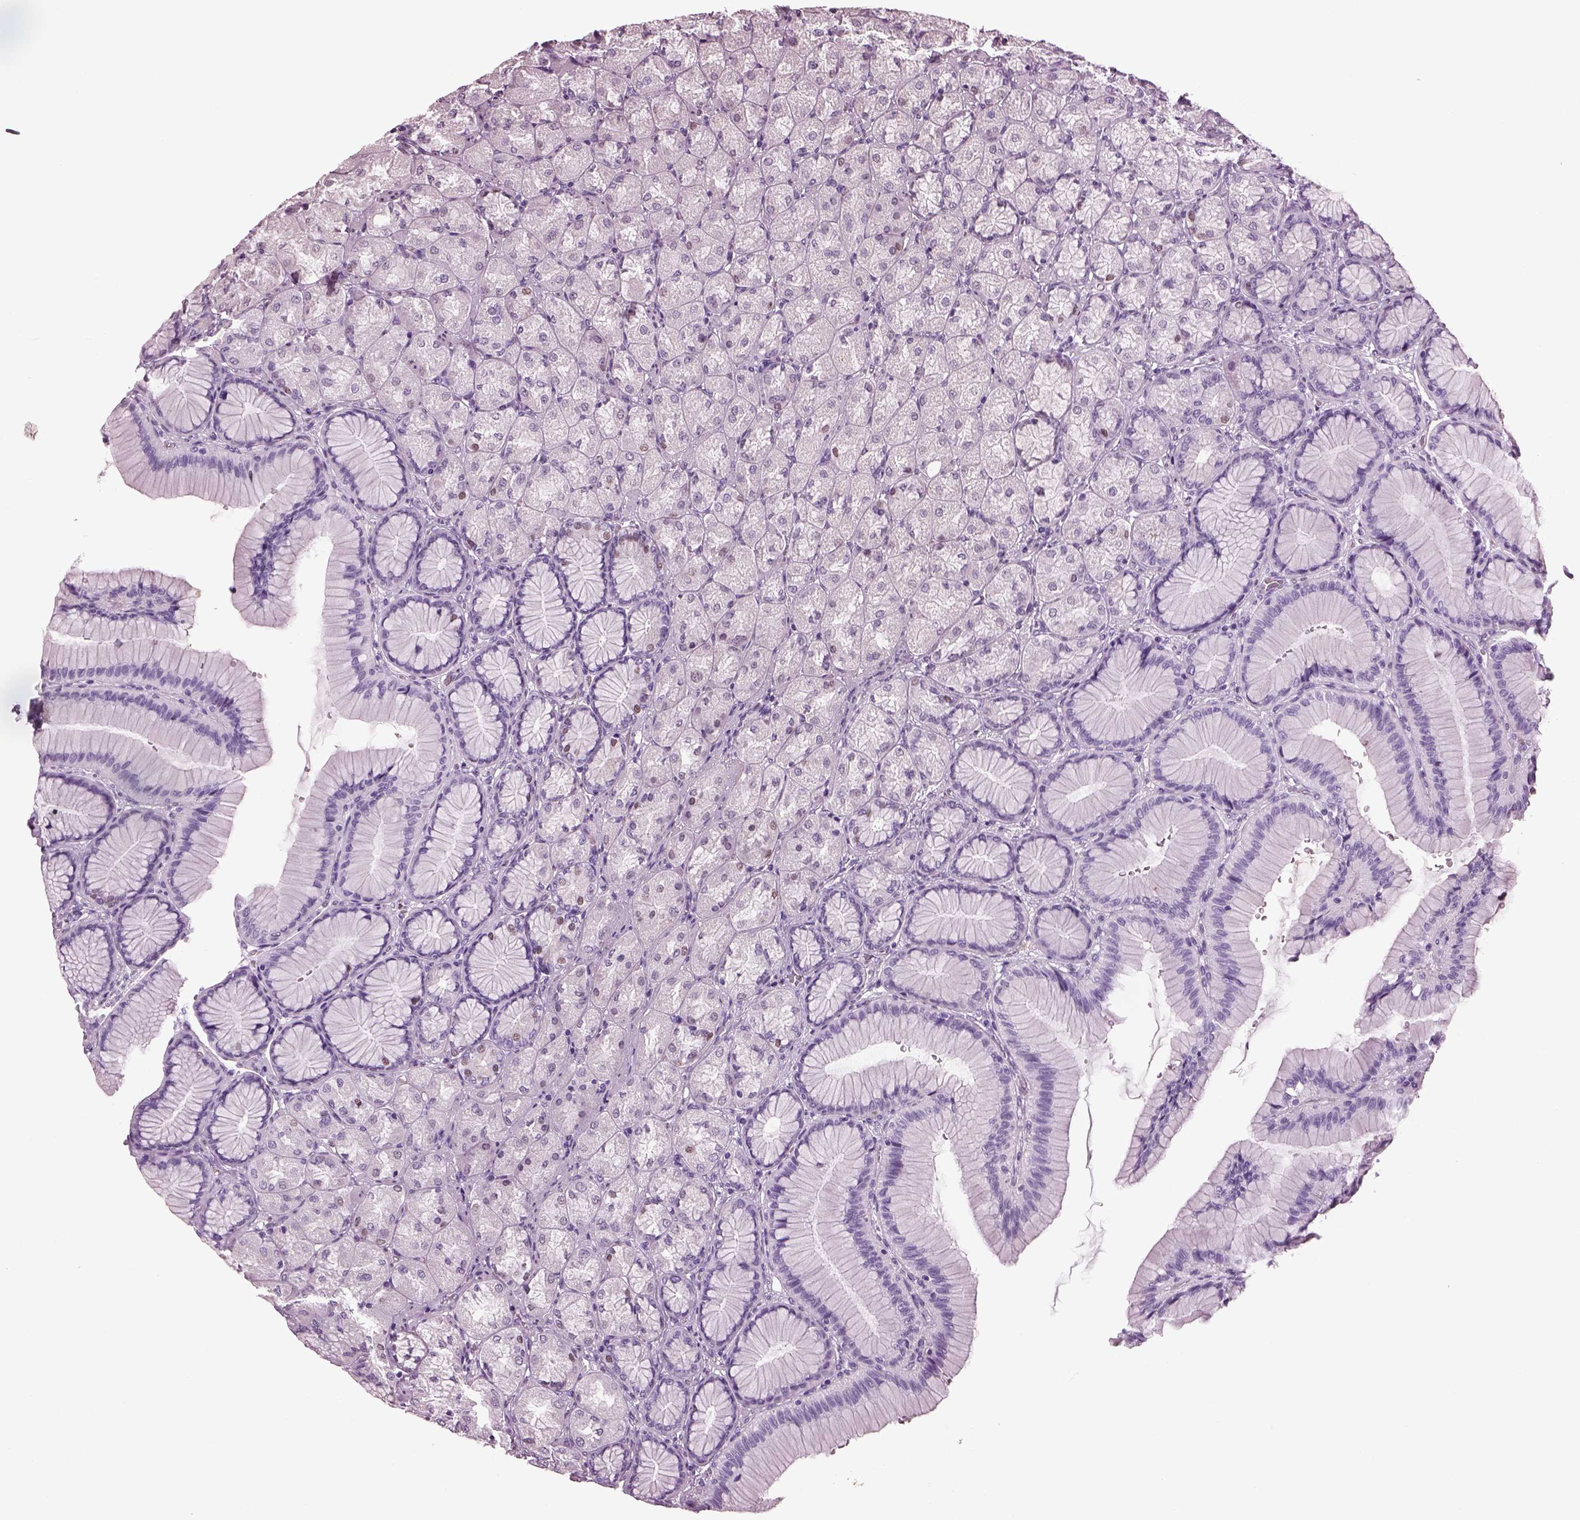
{"staining": {"intensity": "negative", "quantity": "none", "location": "none"}, "tissue": "stomach", "cell_type": "Glandular cells", "image_type": "normal", "snomed": [{"axis": "morphology", "description": "Normal tissue, NOS"}, {"axis": "morphology", "description": "Adenocarcinoma, NOS"}, {"axis": "morphology", "description": "Adenocarcinoma, High grade"}, {"axis": "topography", "description": "Stomach, upper"}, {"axis": "topography", "description": "Stomach"}], "caption": "Photomicrograph shows no significant protein positivity in glandular cells of normal stomach.", "gene": "KRTAP3", "patient": {"sex": "female", "age": 65}}